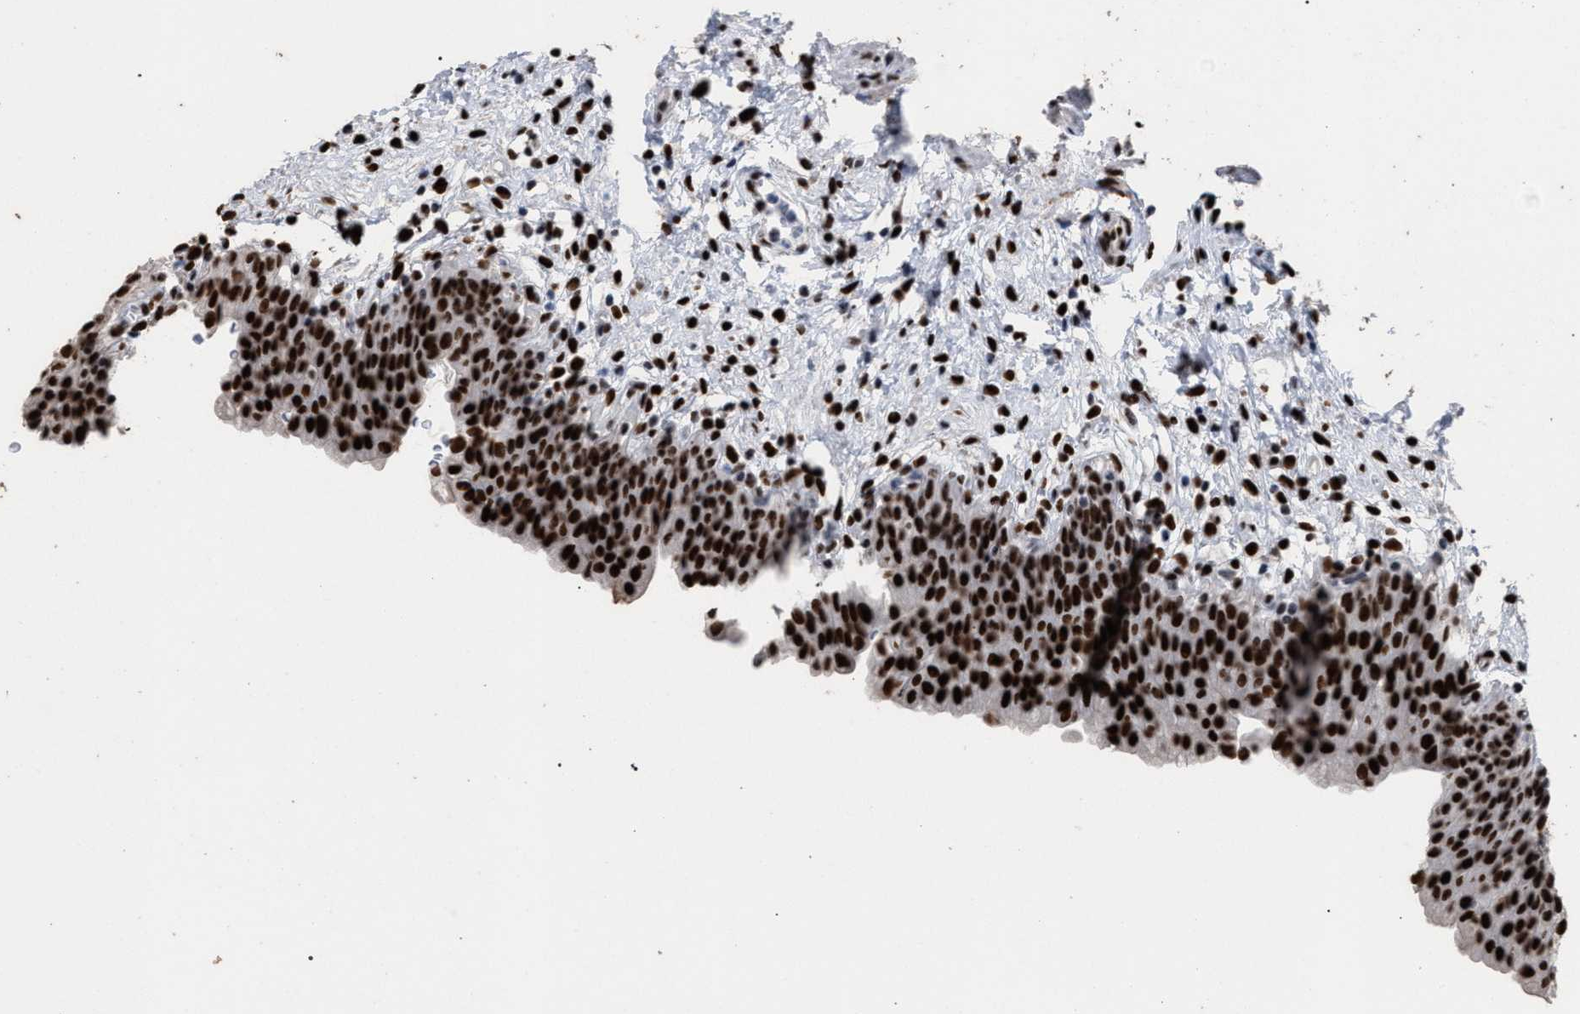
{"staining": {"intensity": "strong", "quantity": ">75%", "location": "nuclear"}, "tissue": "urinary bladder", "cell_type": "Urothelial cells", "image_type": "normal", "snomed": [{"axis": "morphology", "description": "Normal tissue, NOS"}, {"axis": "topography", "description": "Urinary bladder"}], "caption": "Immunohistochemical staining of unremarkable urinary bladder displays >75% levels of strong nuclear protein staining in approximately >75% of urothelial cells. The staining is performed using DAB brown chromogen to label protein expression. The nuclei are counter-stained blue using hematoxylin.", "gene": "TP53BP1", "patient": {"sex": "male", "age": 37}}